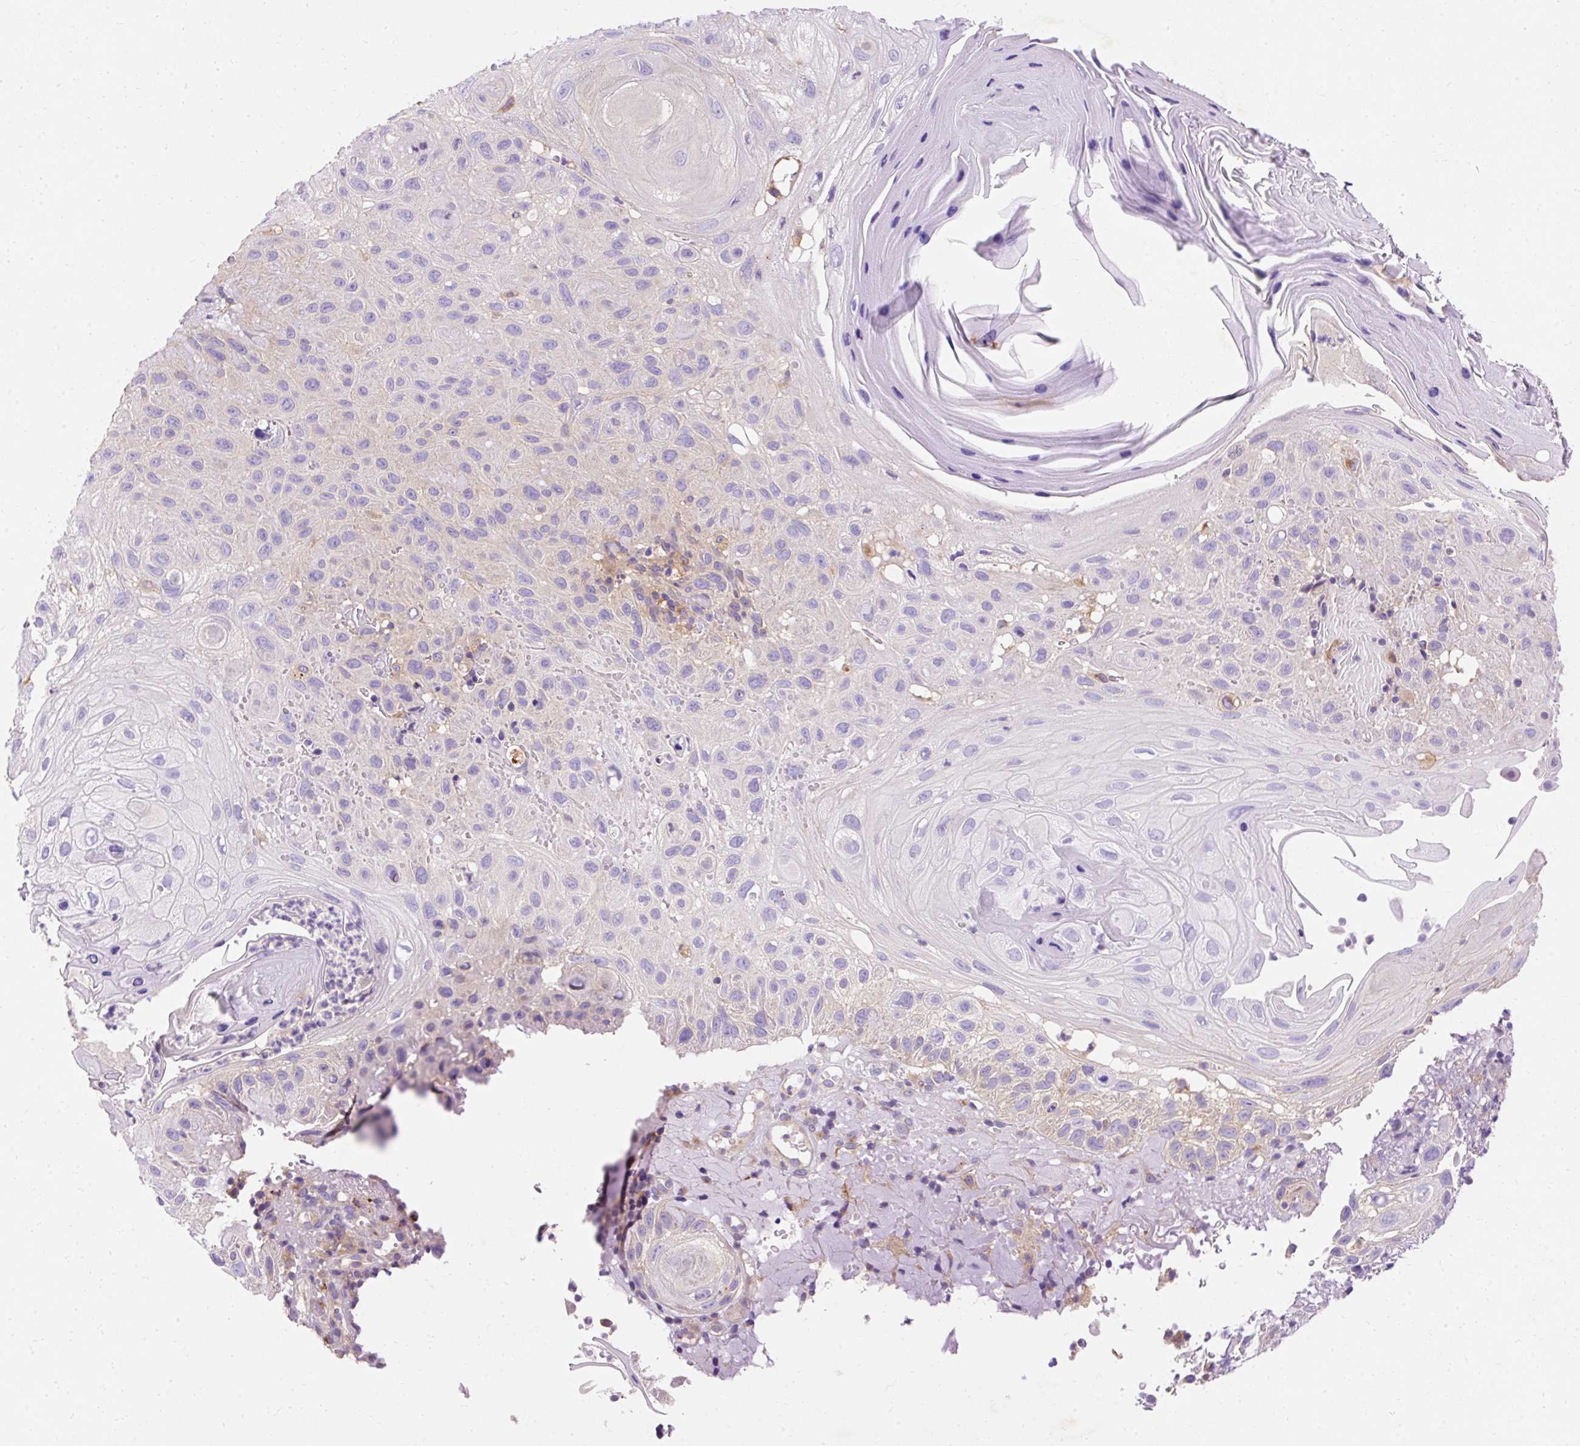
{"staining": {"intensity": "weak", "quantity": "<25%", "location": "cytoplasmic/membranous"}, "tissue": "skin cancer", "cell_type": "Tumor cells", "image_type": "cancer", "snomed": [{"axis": "morphology", "description": "Normal tissue, NOS"}, {"axis": "morphology", "description": "Squamous cell carcinoma, NOS"}, {"axis": "topography", "description": "Skin"}], "caption": "IHC of skin squamous cell carcinoma displays no expression in tumor cells. (DAB immunohistochemistry, high magnification).", "gene": "OR4K15", "patient": {"sex": "female", "age": 96}}